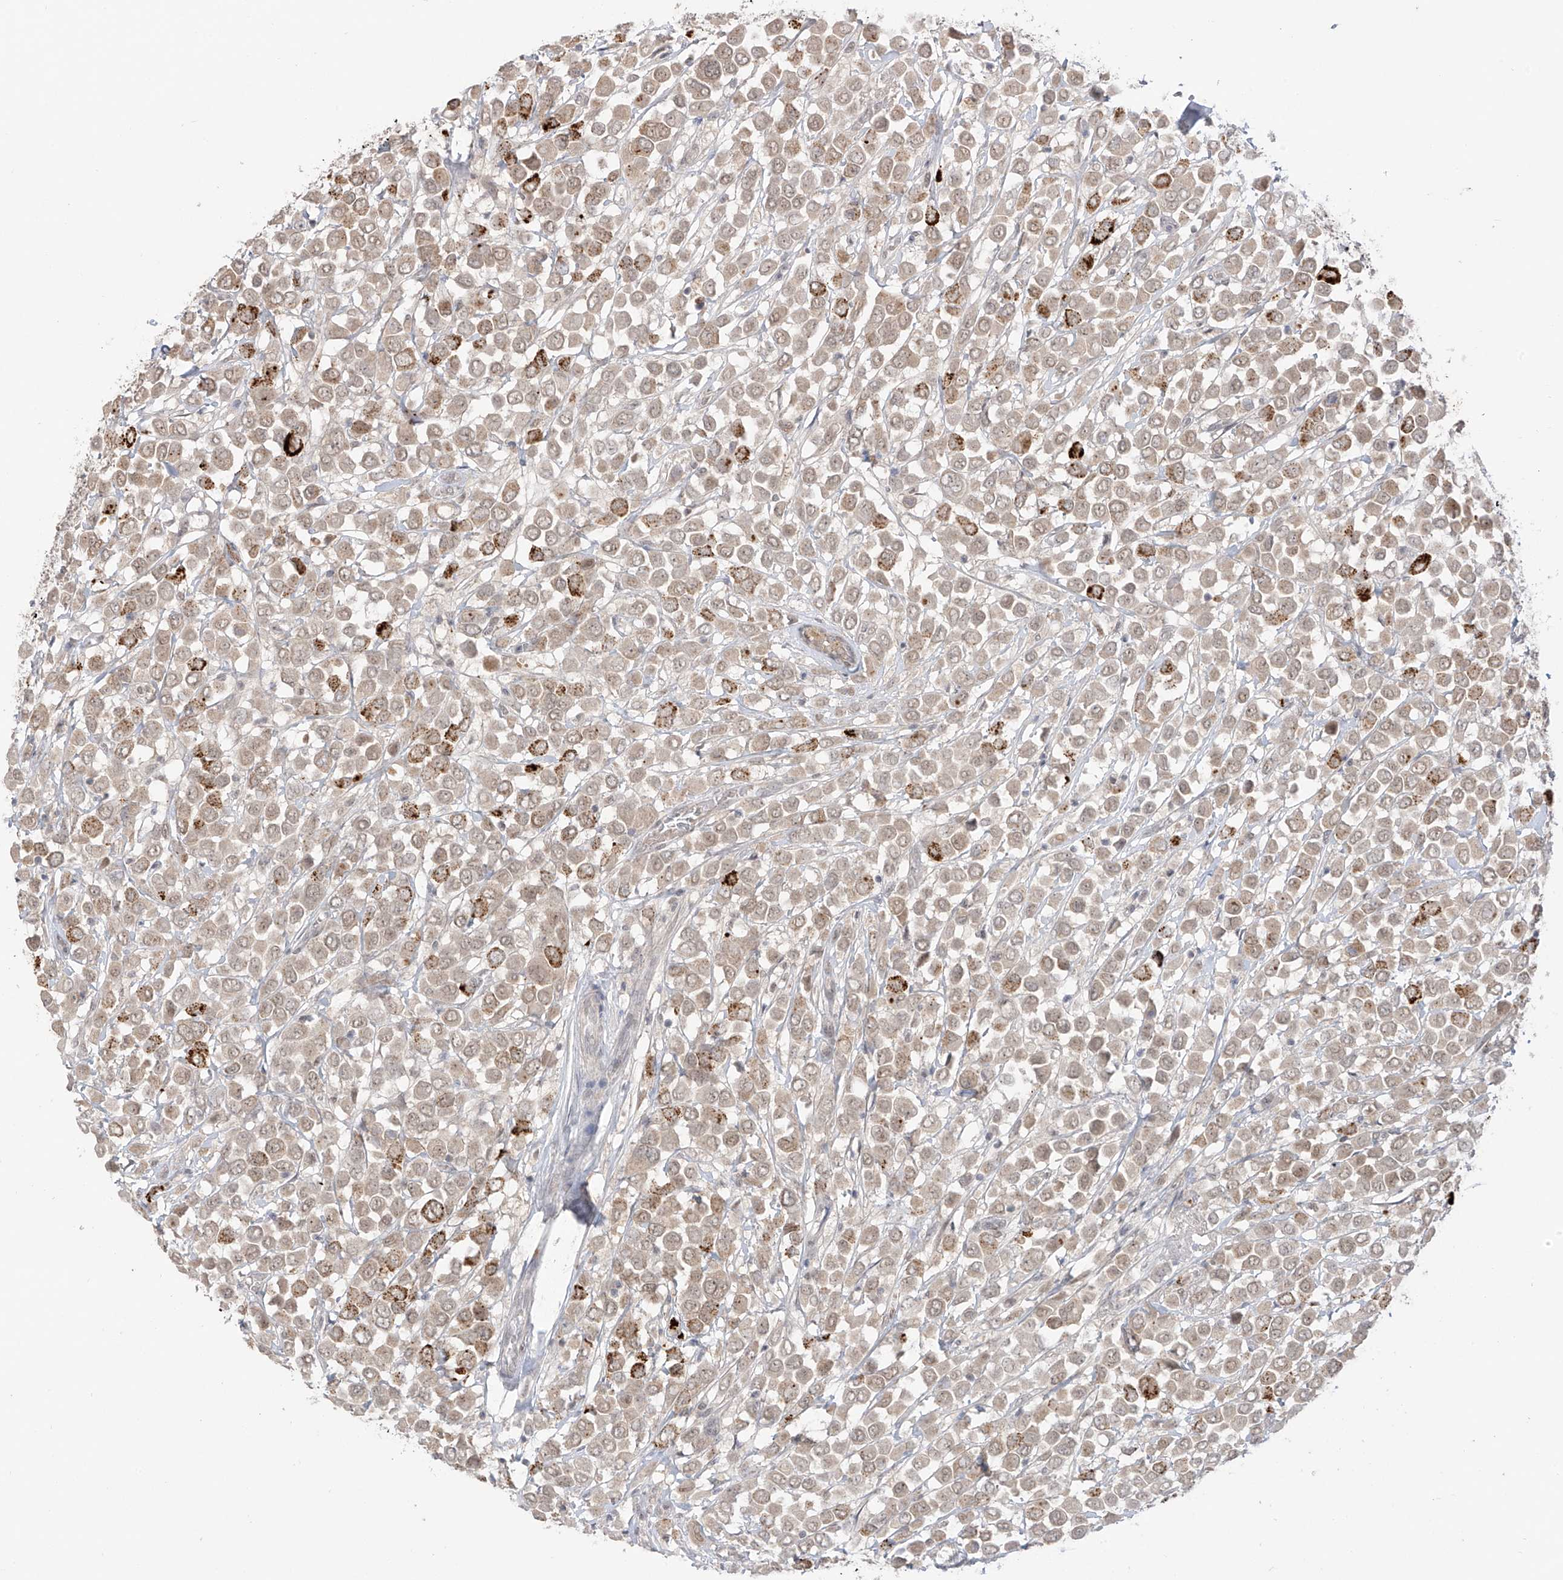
{"staining": {"intensity": "moderate", "quantity": "25%-75%", "location": "cytoplasmic/membranous"}, "tissue": "breast cancer", "cell_type": "Tumor cells", "image_type": "cancer", "snomed": [{"axis": "morphology", "description": "Duct carcinoma"}, {"axis": "topography", "description": "Breast"}], "caption": "Protein staining shows moderate cytoplasmic/membranous expression in about 25%-75% of tumor cells in breast cancer (invasive ductal carcinoma).", "gene": "OGT", "patient": {"sex": "female", "age": 61}}